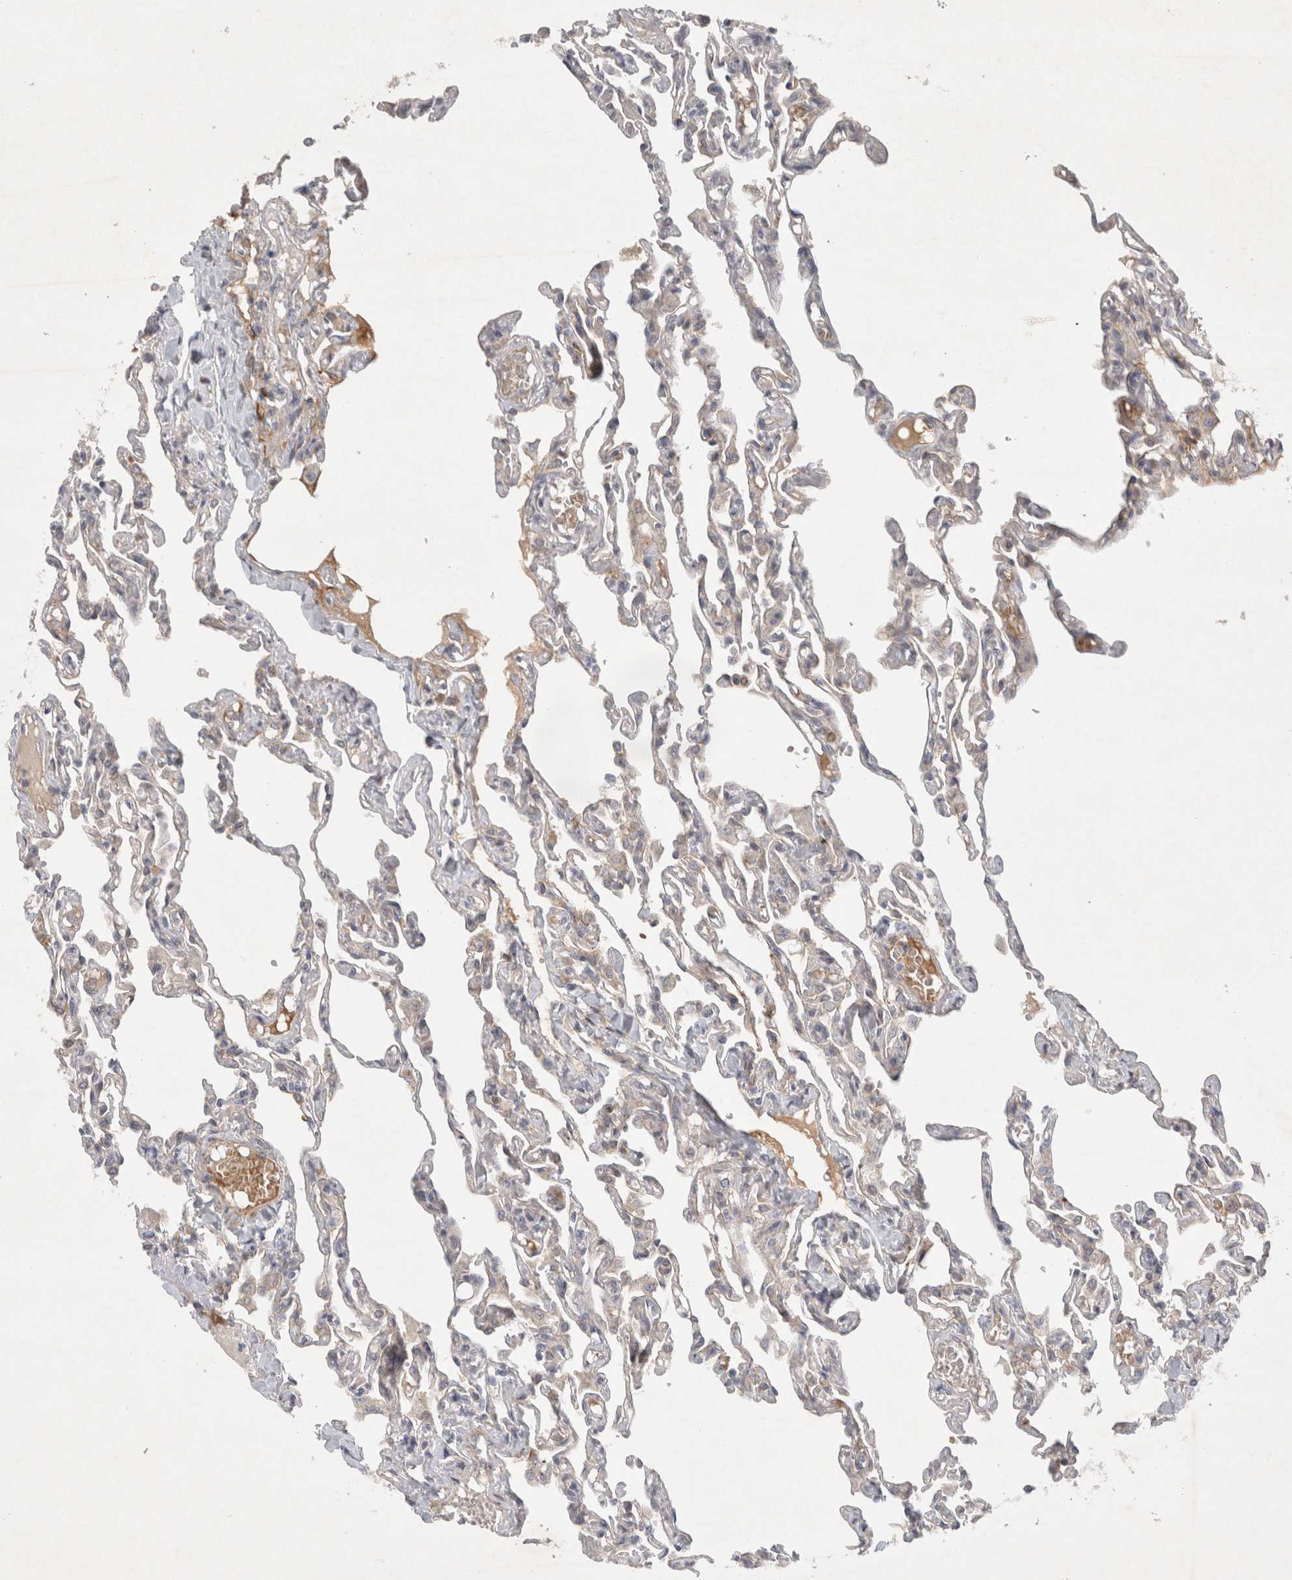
{"staining": {"intensity": "weak", "quantity": "<25%", "location": "cytoplasmic/membranous"}, "tissue": "lung", "cell_type": "Alveolar cells", "image_type": "normal", "snomed": [{"axis": "morphology", "description": "Normal tissue, NOS"}, {"axis": "topography", "description": "Lung"}], "caption": "Immunohistochemistry (IHC) photomicrograph of unremarkable lung: lung stained with DAB shows no significant protein expression in alveolar cells.", "gene": "BZW2", "patient": {"sex": "male", "age": 21}}